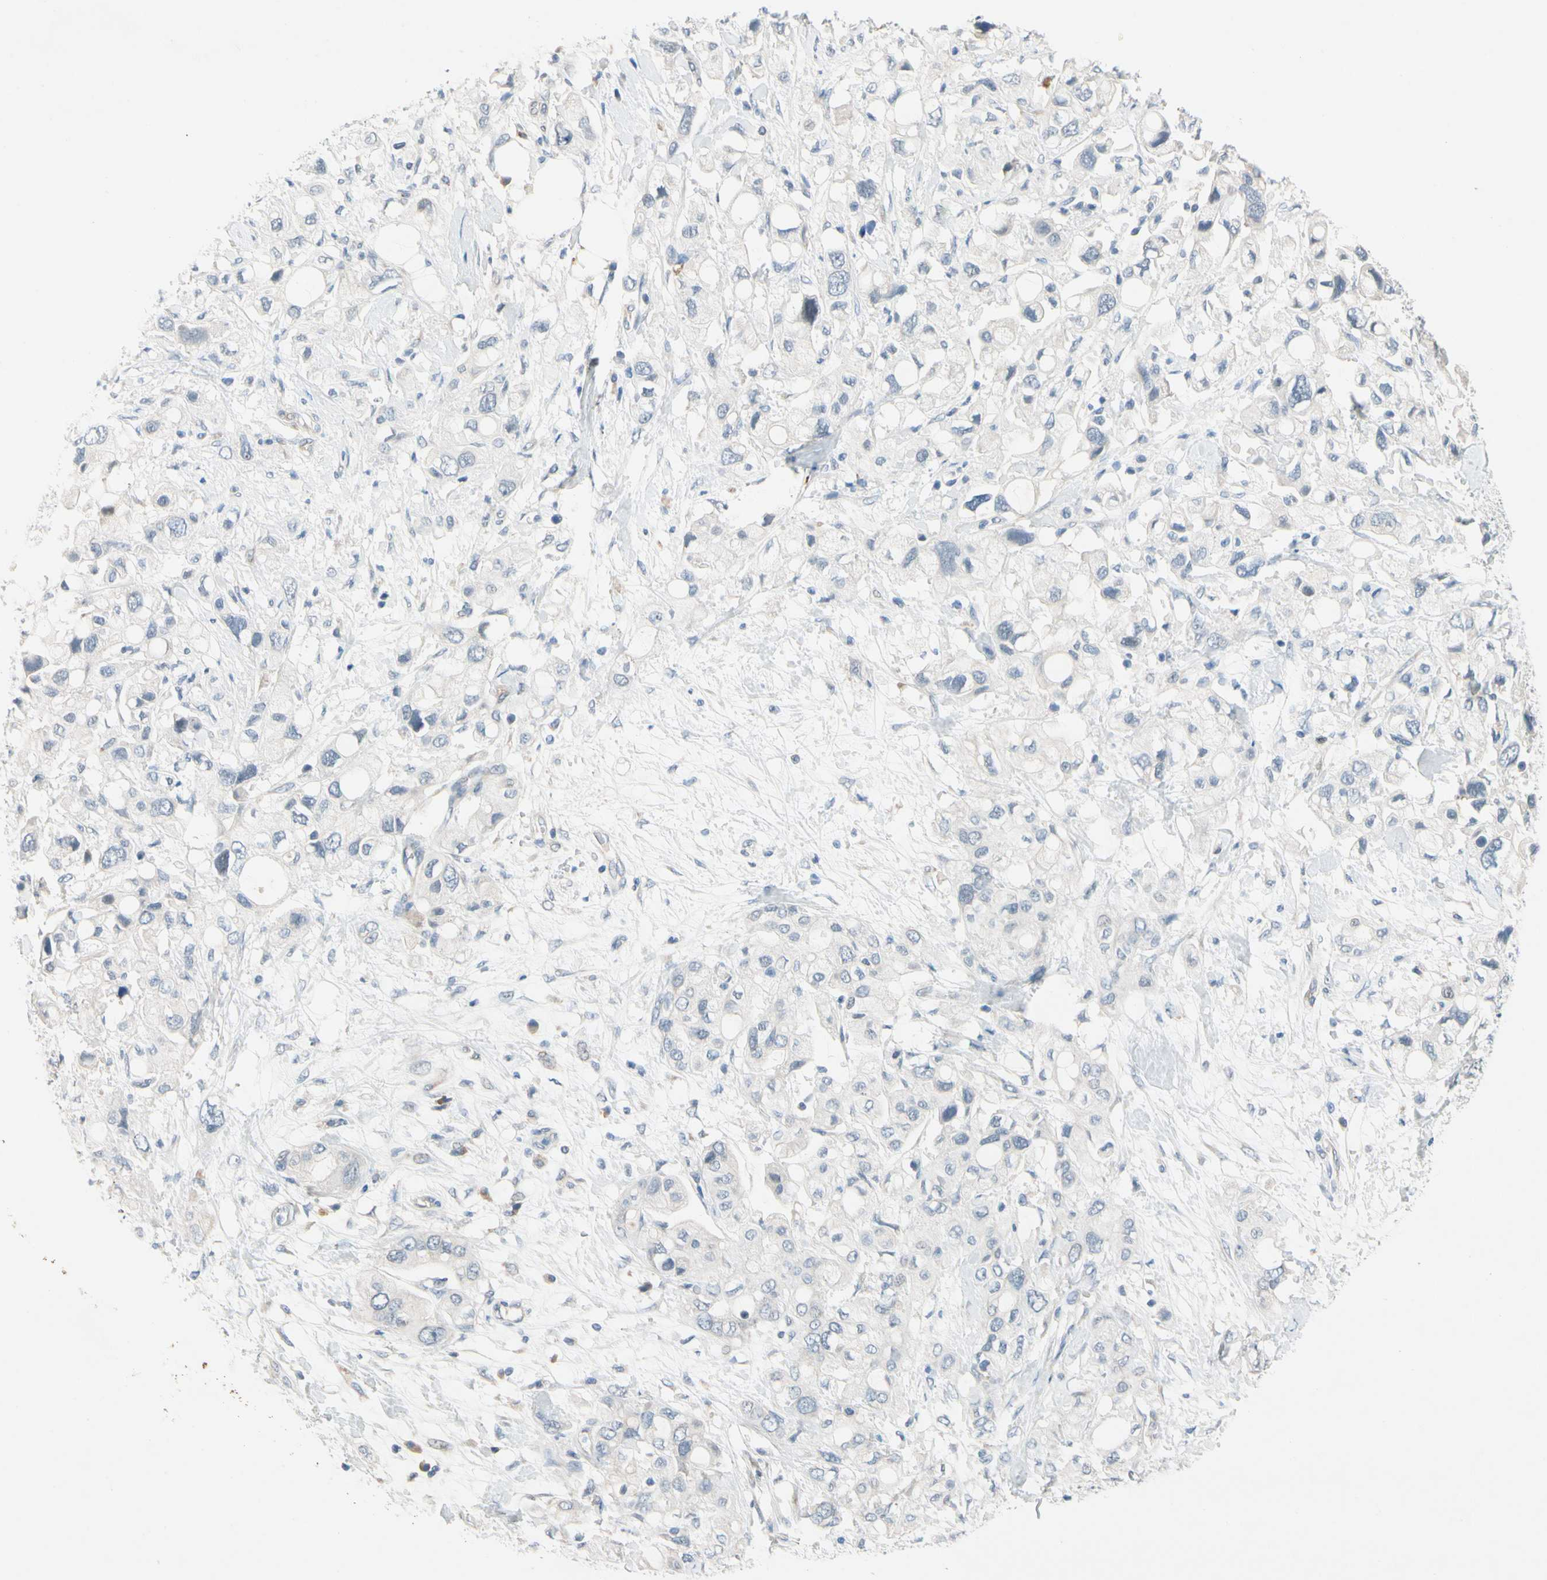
{"staining": {"intensity": "negative", "quantity": "none", "location": "none"}, "tissue": "pancreatic cancer", "cell_type": "Tumor cells", "image_type": "cancer", "snomed": [{"axis": "morphology", "description": "Adenocarcinoma, NOS"}, {"axis": "topography", "description": "Pancreas"}], "caption": "Pancreatic cancer (adenocarcinoma) was stained to show a protein in brown. There is no significant expression in tumor cells. The staining was performed using DAB to visualize the protein expression in brown, while the nuclei were stained in blue with hematoxylin (Magnification: 20x).", "gene": "SLC27A6", "patient": {"sex": "female", "age": 56}}